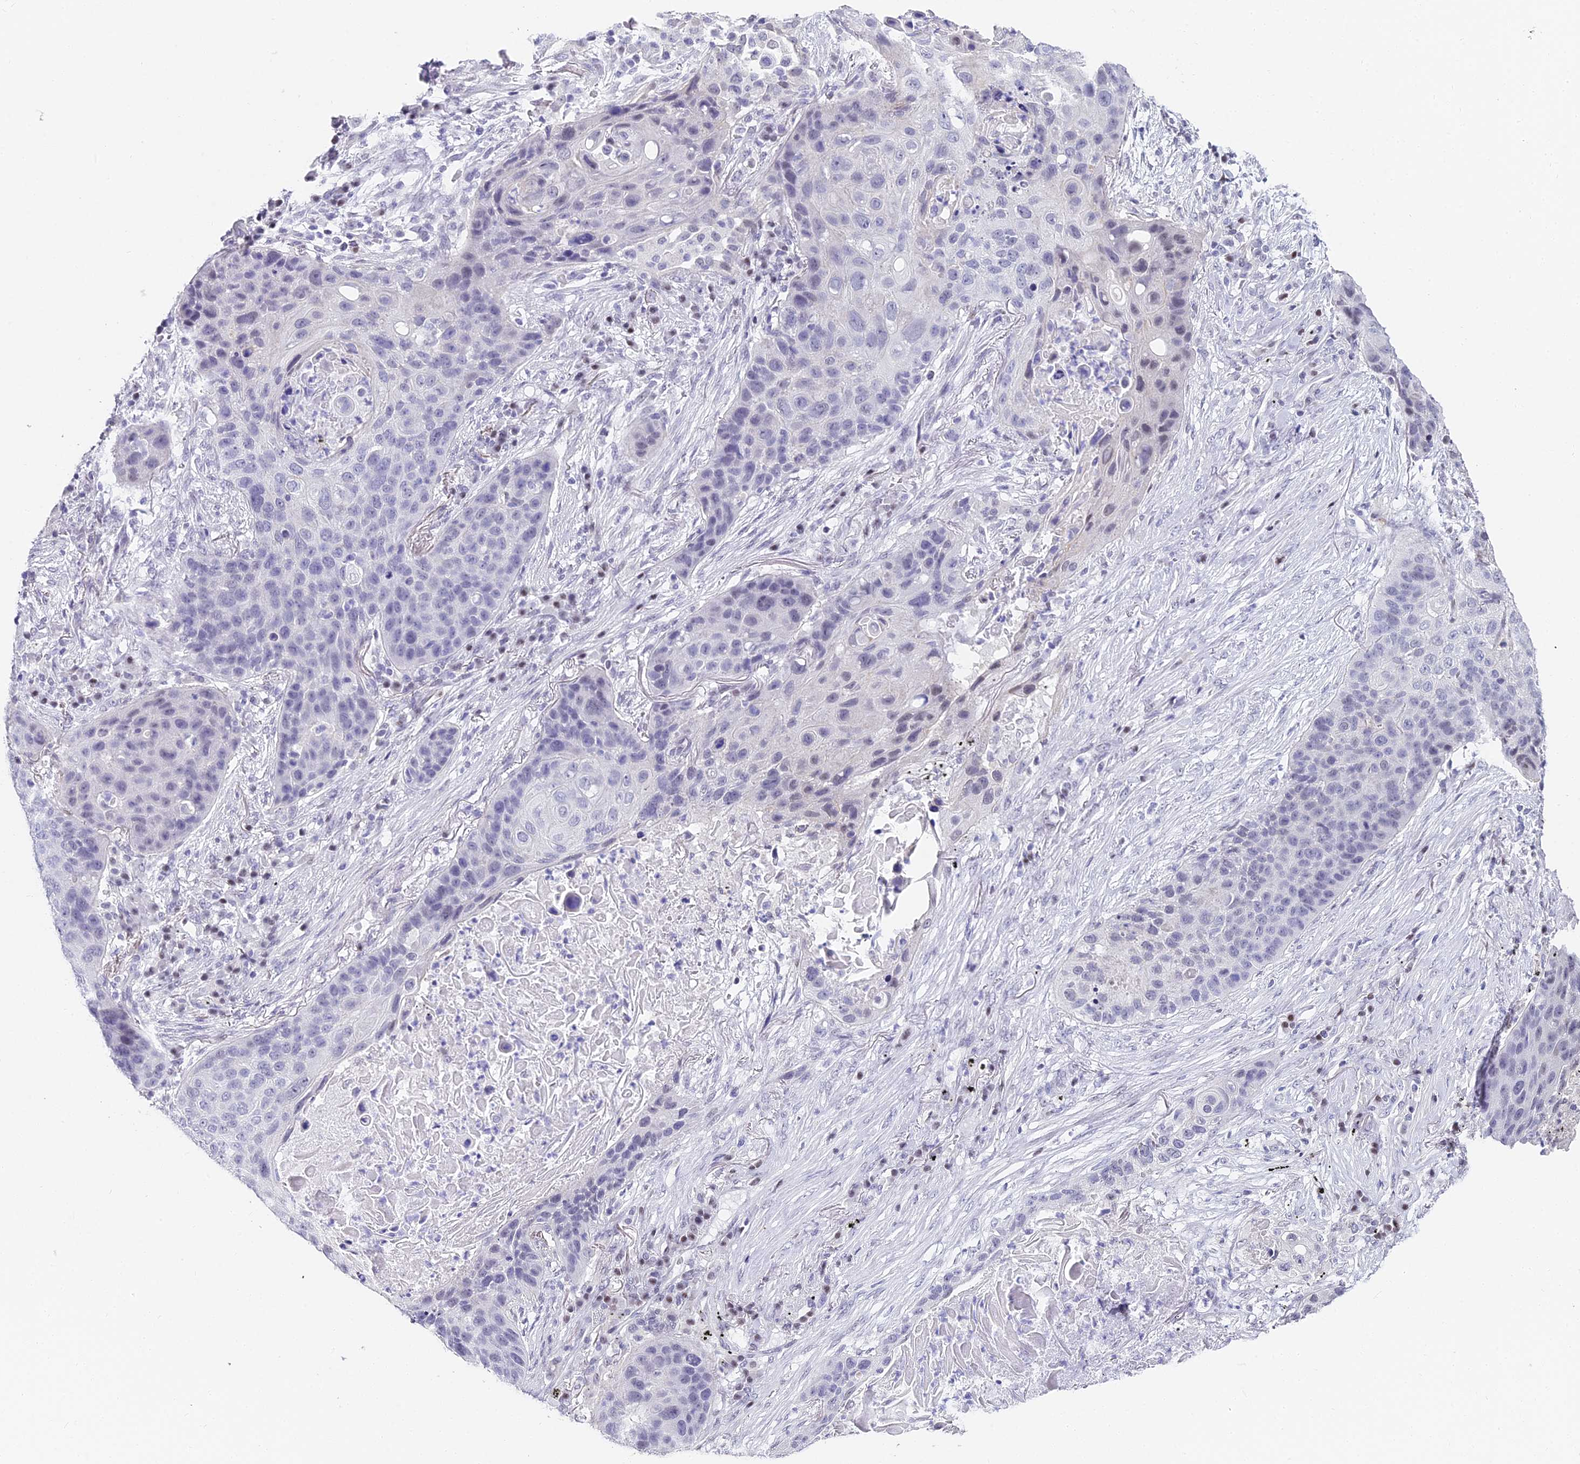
{"staining": {"intensity": "negative", "quantity": "none", "location": "none"}, "tissue": "lung cancer", "cell_type": "Tumor cells", "image_type": "cancer", "snomed": [{"axis": "morphology", "description": "Squamous cell carcinoma, NOS"}, {"axis": "topography", "description": "Lung"}], "caption": "The histopathology image displays no significant staining in tumor cells of lung cancer.", "gene": "ABHD14A-ACY1", "patient": {"sex": "female", "age": 63}}